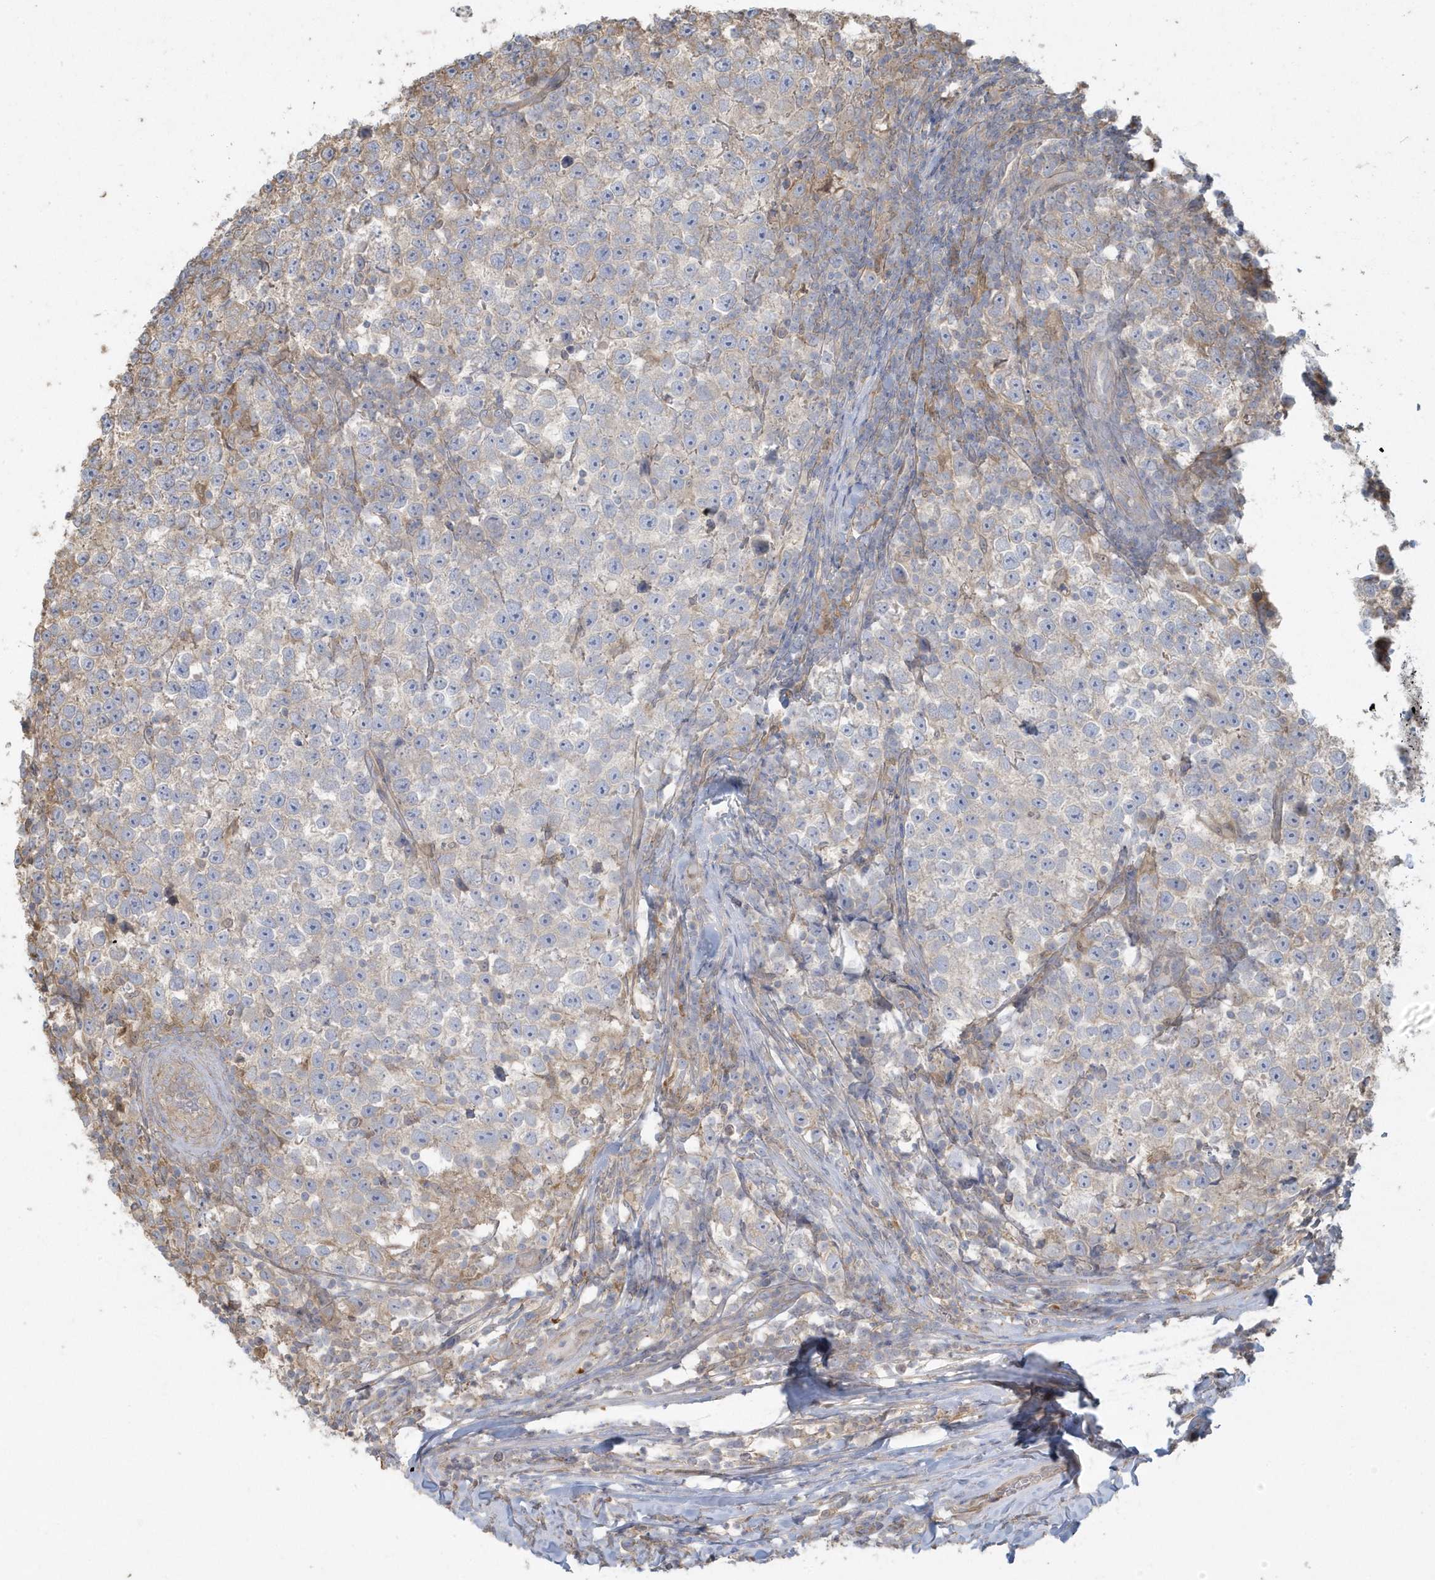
{"staining": {"intensity": "weak", "quantity": "<25%", "location": "cytoplasmic/membranous"}, "tissue": "testis cancer", "cell_type": "Tumor cells", "image_type": "cancer", "snomed": [{"axis": "morphology", "description": "Normal tissue, NOS"}, {"axis": "morphology", "description": "Seminoma, NOS"}, {"axis": "topography", "description": "Testis"}], "caption": "Testis cancer stained for a protein using immunohistochemistry exhibits no staining tumor cells.", "gene": "HNMT", "patient": {"sex": "male", "age": 43}}